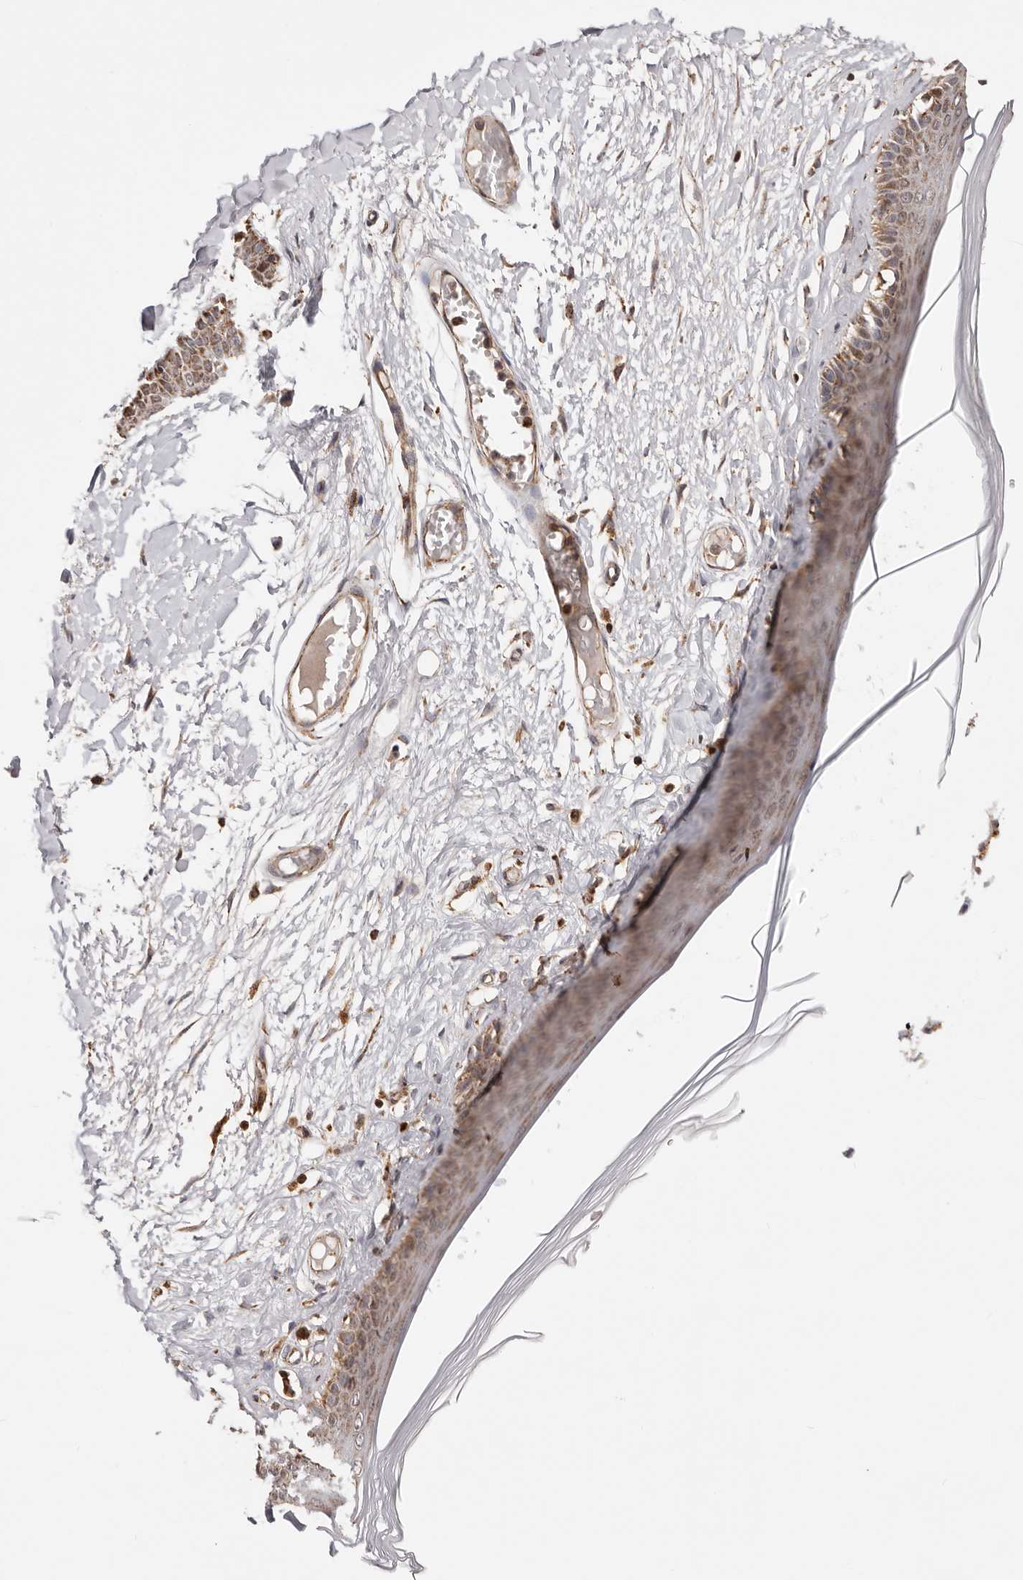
{"staining": {"intensity": "strong", "quantity": ">75%", "location": "cytoplasmic/membranous"}, "tissue": "skin", "cell_type": "Epidermal cells", "image_type": "normal", "snomed": [{"axis": "morphology", "description": "Normal tissue, NOS"}, {"axis": "topography", "description": "Vulva"}], "caption": "A brown stain labels strong cytoplasmic/membranous staining of a protein in epidermal cells of normal skin.", "gene": "PRKACB", "patient": {"sex": "female", "age": 73}}